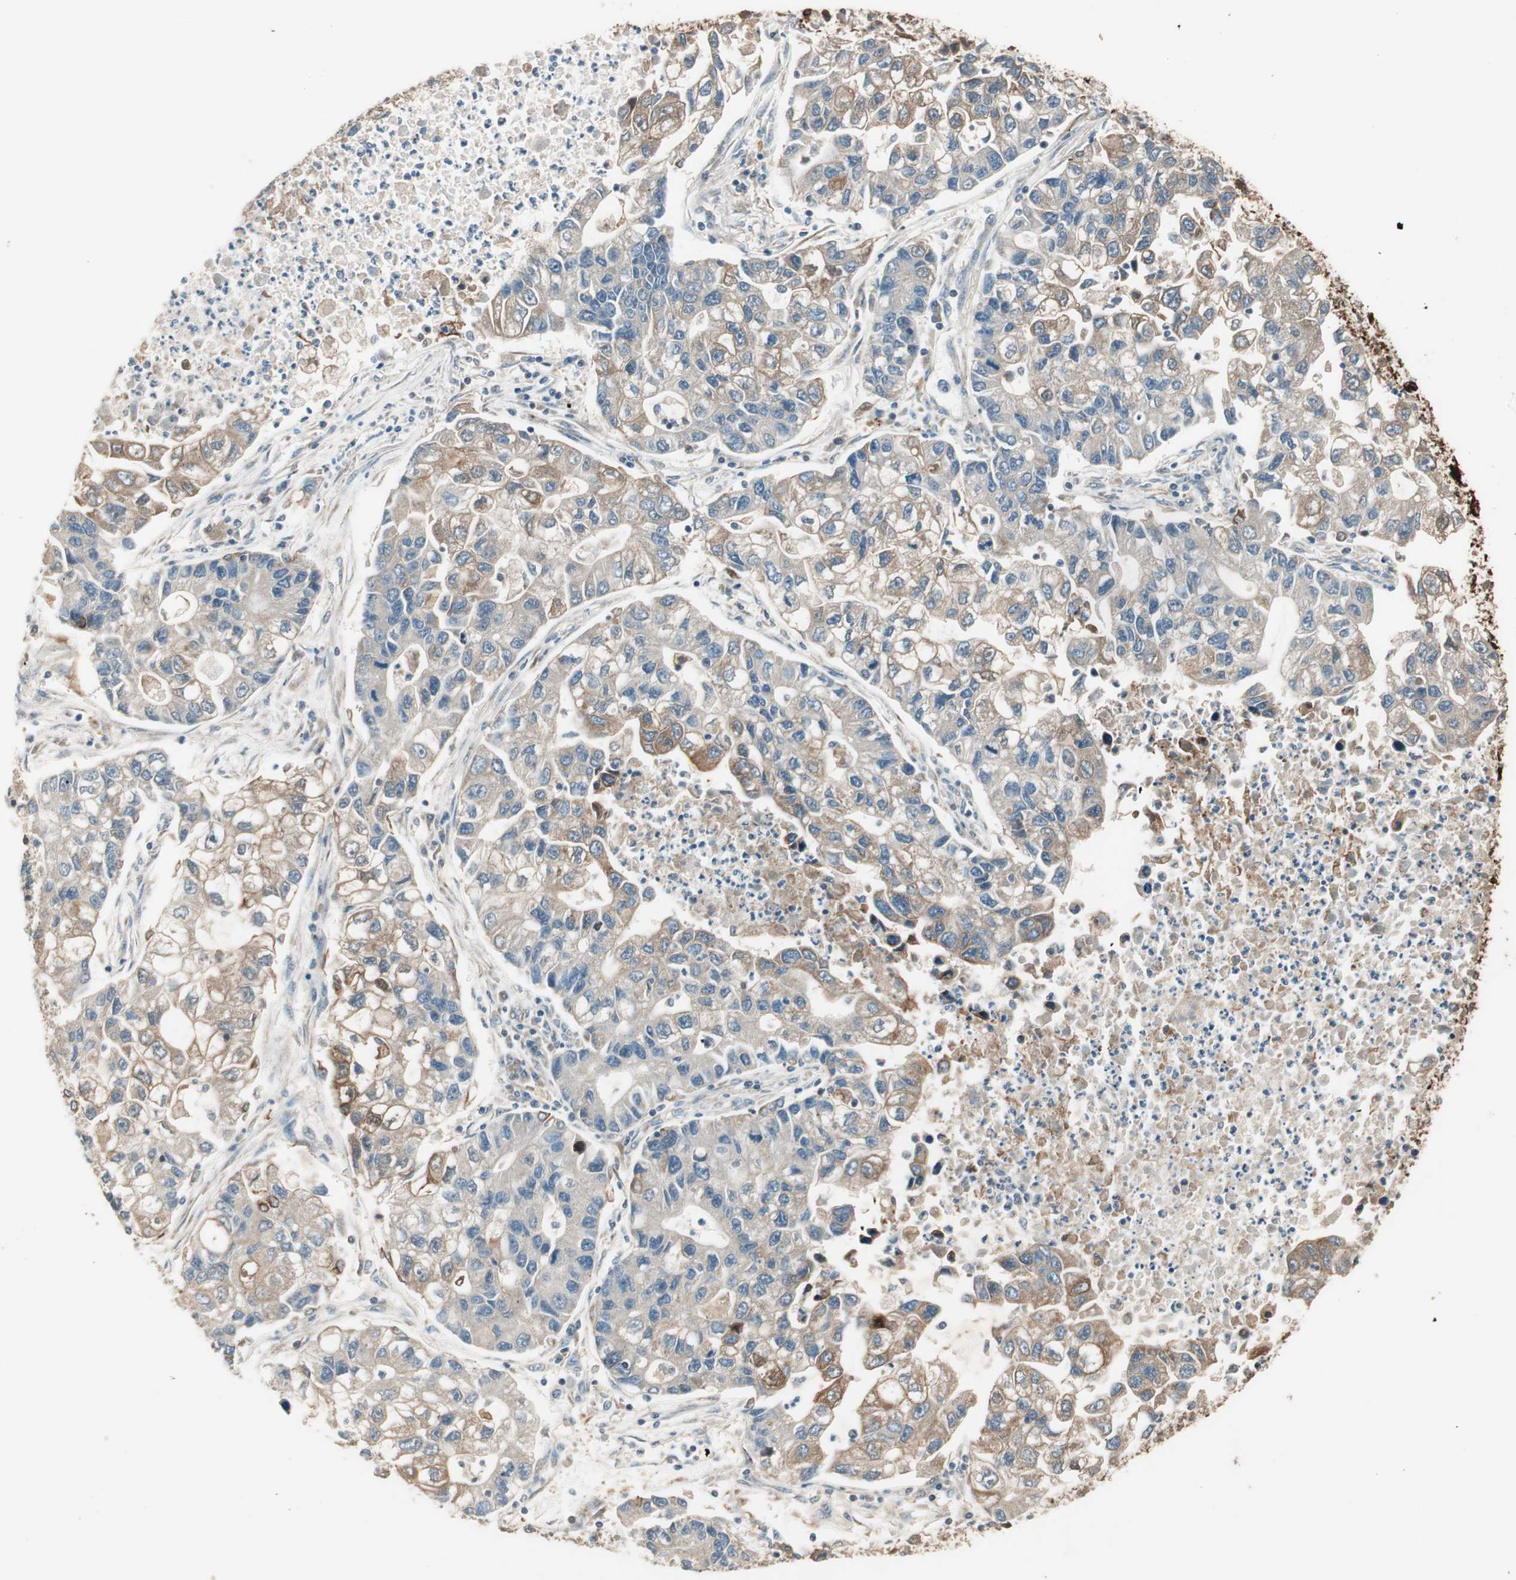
{"staining": {"intensity": "weak", "quantity": "25%-75%", "location": "cytoplasmic/membranous"}, "tissue": "lung cancer", "cell_type": "Tumor cells", "image_type": "cancer", "snomed": [{"axis": "morphology", "description": "Adenocarcinoma, NOS"}, {"axis": "topography", "description": "Lung"}], "caption": "Immunohistochemistry (IHC) of lung cancer shows low levels of weak cytoplasmic/membranous staining in approximately 25%-75% of tumor cells.", "gene": "TRIM21", "patient": {"sex": "female", "age": 51}}